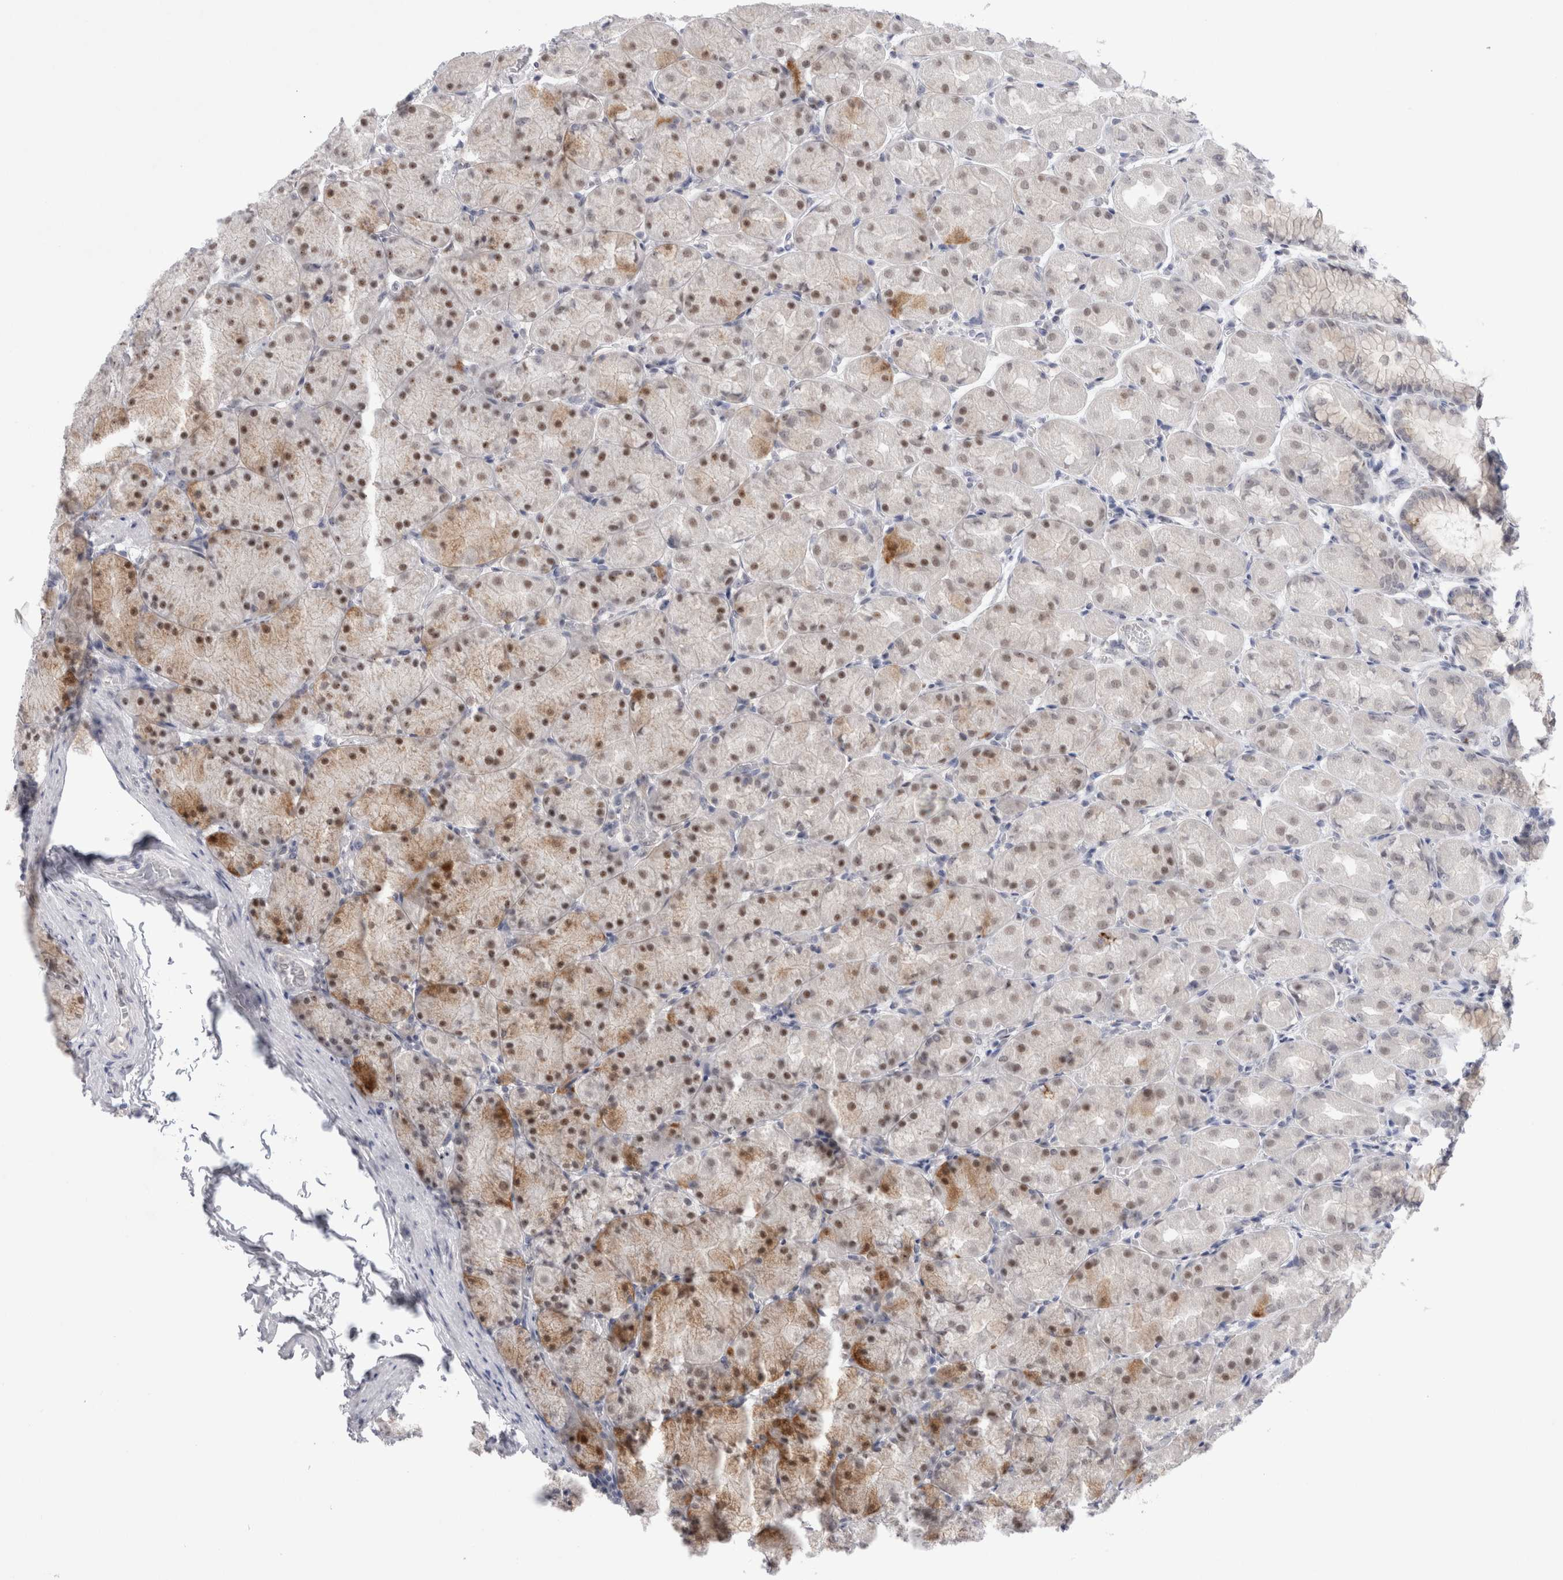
{"staining": {"intensity": "strong", "quantity": "25%-75%", "location": "nuclear"}, "tissue": "stomach", "cell_type": "Glandular cells", "image_type": "normal", "snomed": [{"axis": "morphology", "description": "Normal tissue, NOS"}, {"axis": "topography", "description": "Stomach, upper"}], "caption": "DAB (3,3'-diaminobenzidine) immunohistochemical staining of unremarkable stomach reveals strong nuclear protein staining in approximately 25%-75% of glandular cells.", "gene": "CERS5", "patient": {"sex": "female", "age": 56}}